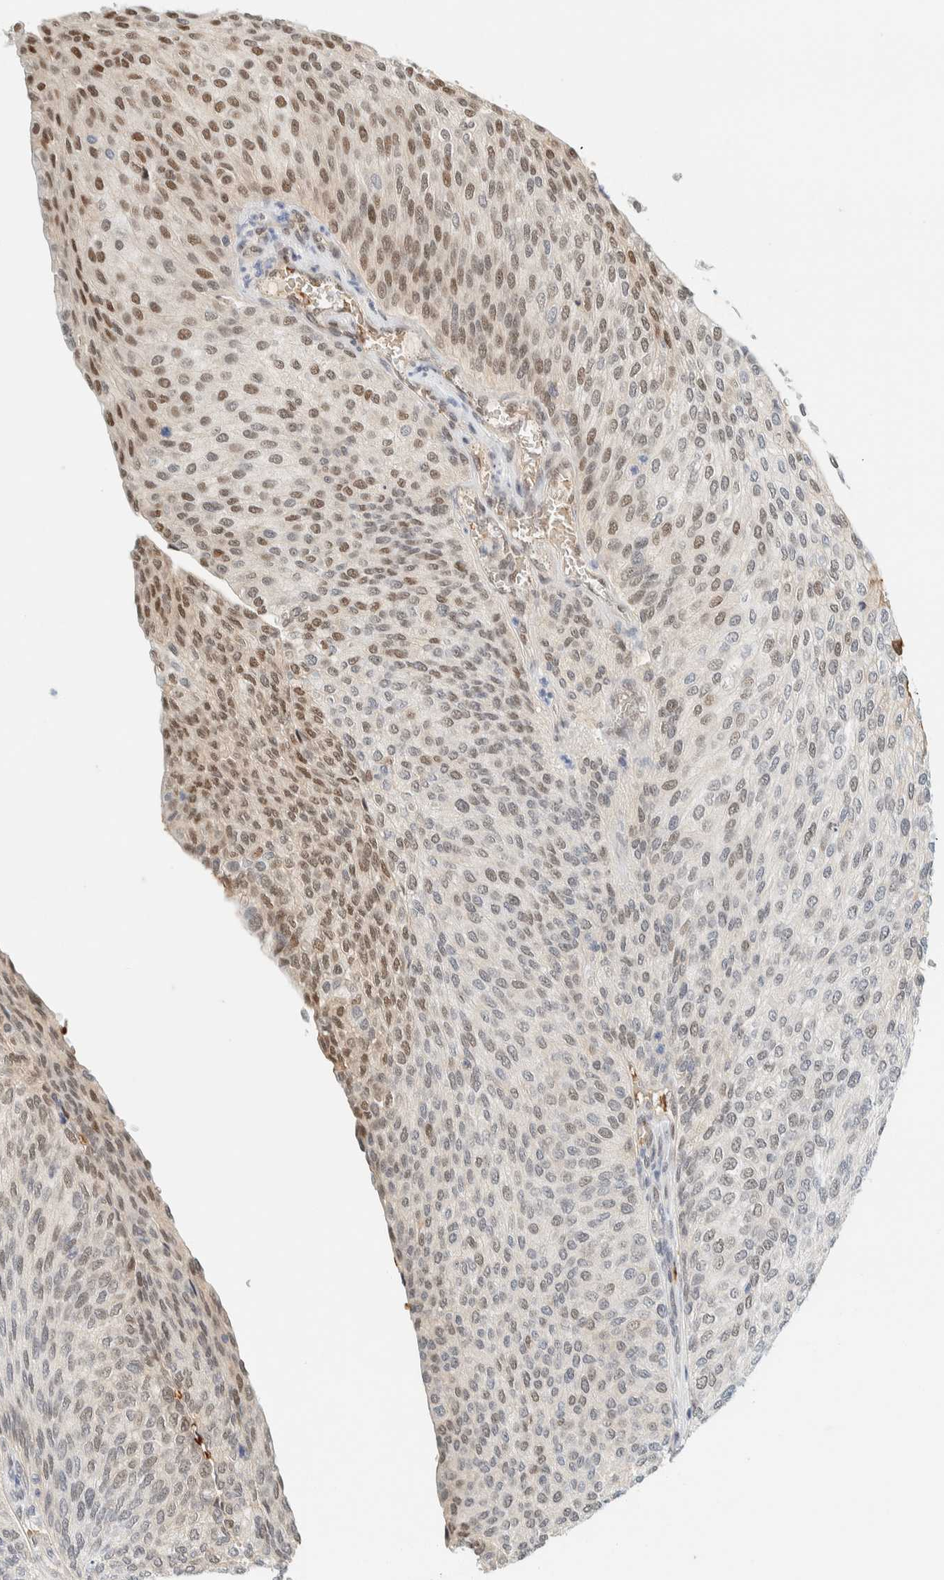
{"staining": {"intensity": "moderate", "quantity": "25%-75%", "location": "nuclear"}, "tissue": "urothelial cancer", "cell_type": "Tumor cells", "image_type": "cancer", "snomed": [{"axis": "morphology", "description": "Urothelial carcinoma, Low grade"}, {"axis": "topography", "description": "Urinary bladder"}], "caption": "Immunohistochemical staining of human urothelial carcinoma (low-grade) displays medium levels of moderate nuclear protein expression in about 25%-75% of tumor cells.", "gene": "TSTD2", "patient": {"sex": "female", "age": 79}}